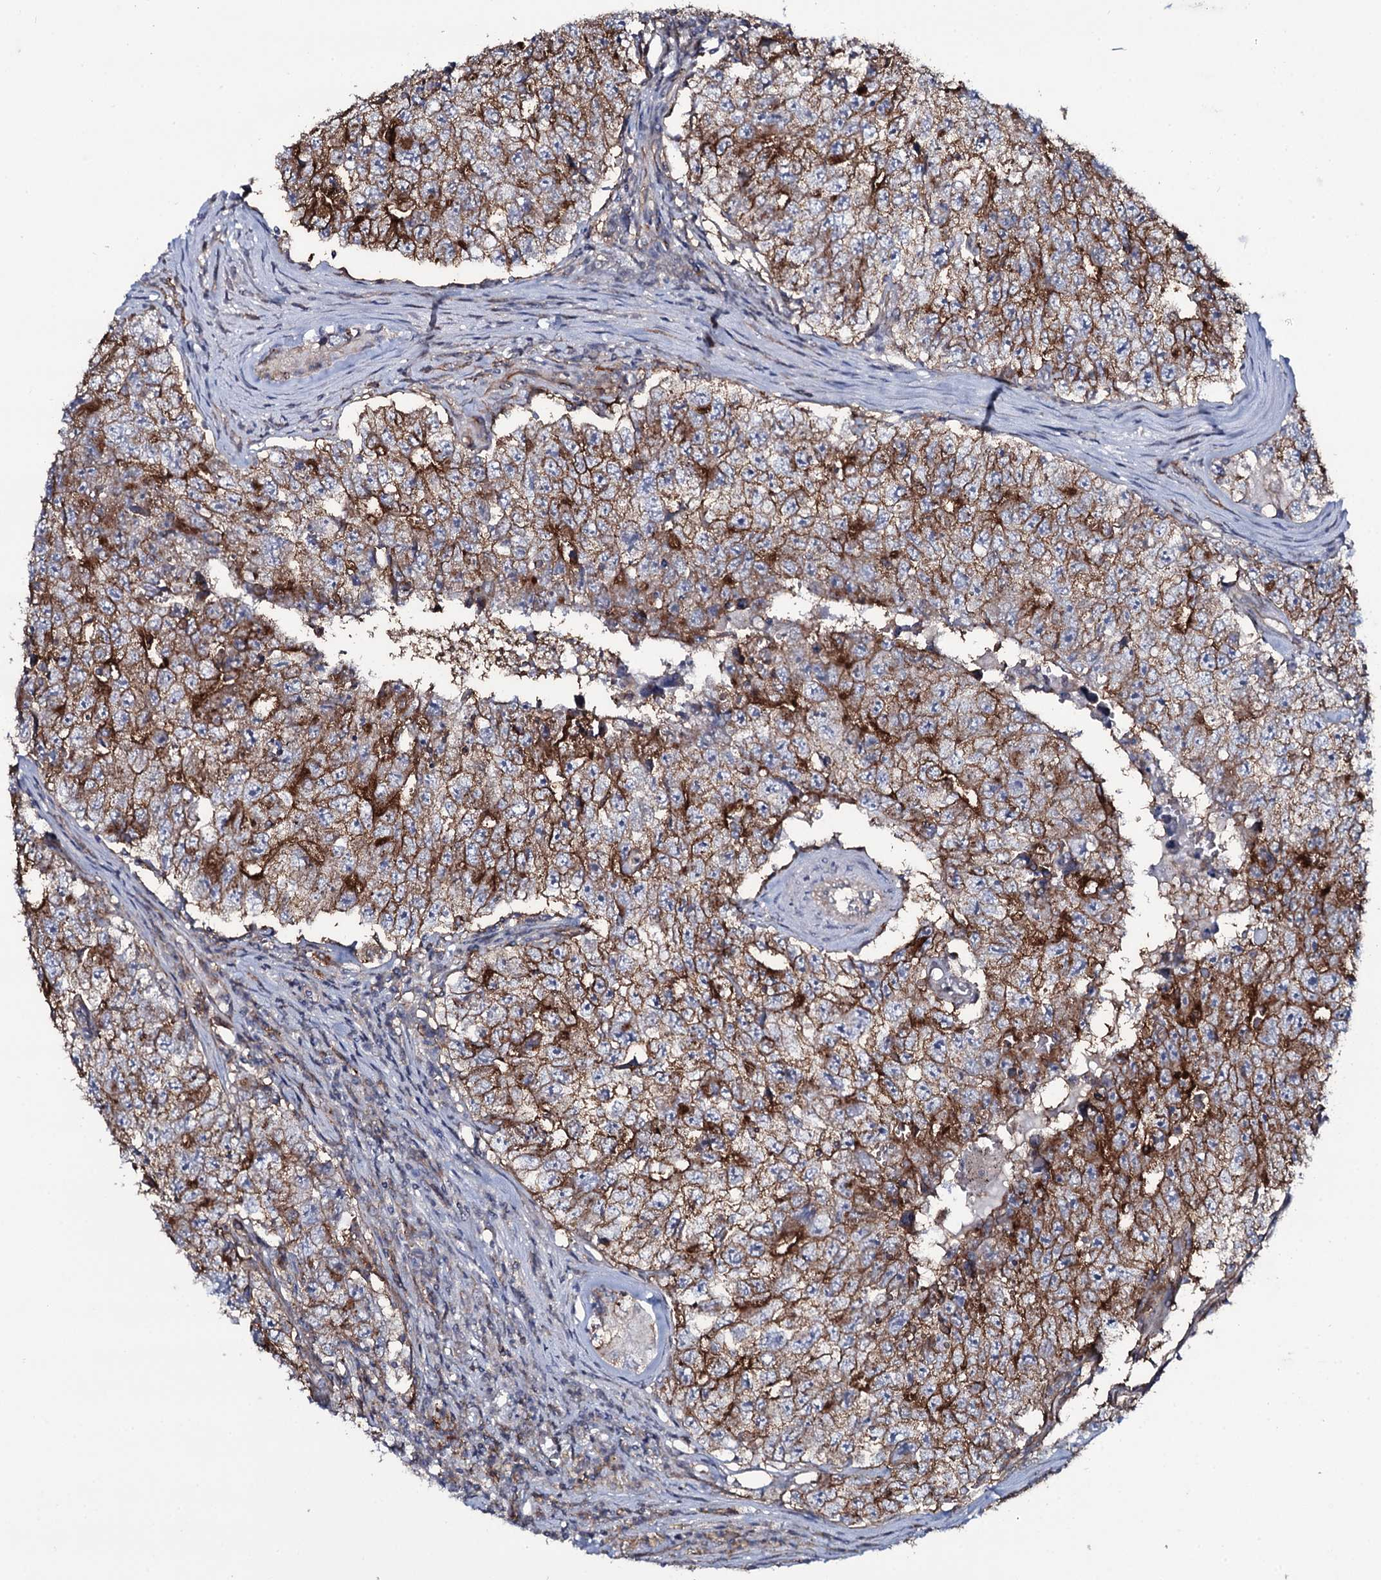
{"staining": {"intensity": "strong", "quantity": "25%-75%", "location": "cytoplasmic/membranous"}, "tissue": "testis cancer", "cell_type": "Tumor cells", "image_type": "cancer", "snomed": [{"axis": "morphology", "description": "Carcinoma, Embryonal, NOS"}, {"axis": "topography", "description": "Testis"}], "caption": "Human testis cancer (embryonal carcinoma) stained with a brown dye reveals strong cytoplasmic/membranous positive positivity in about 25%-75% of tumor cells.", "gene": "SNAP23", "patient": {"sex": "male", "age": 17}}